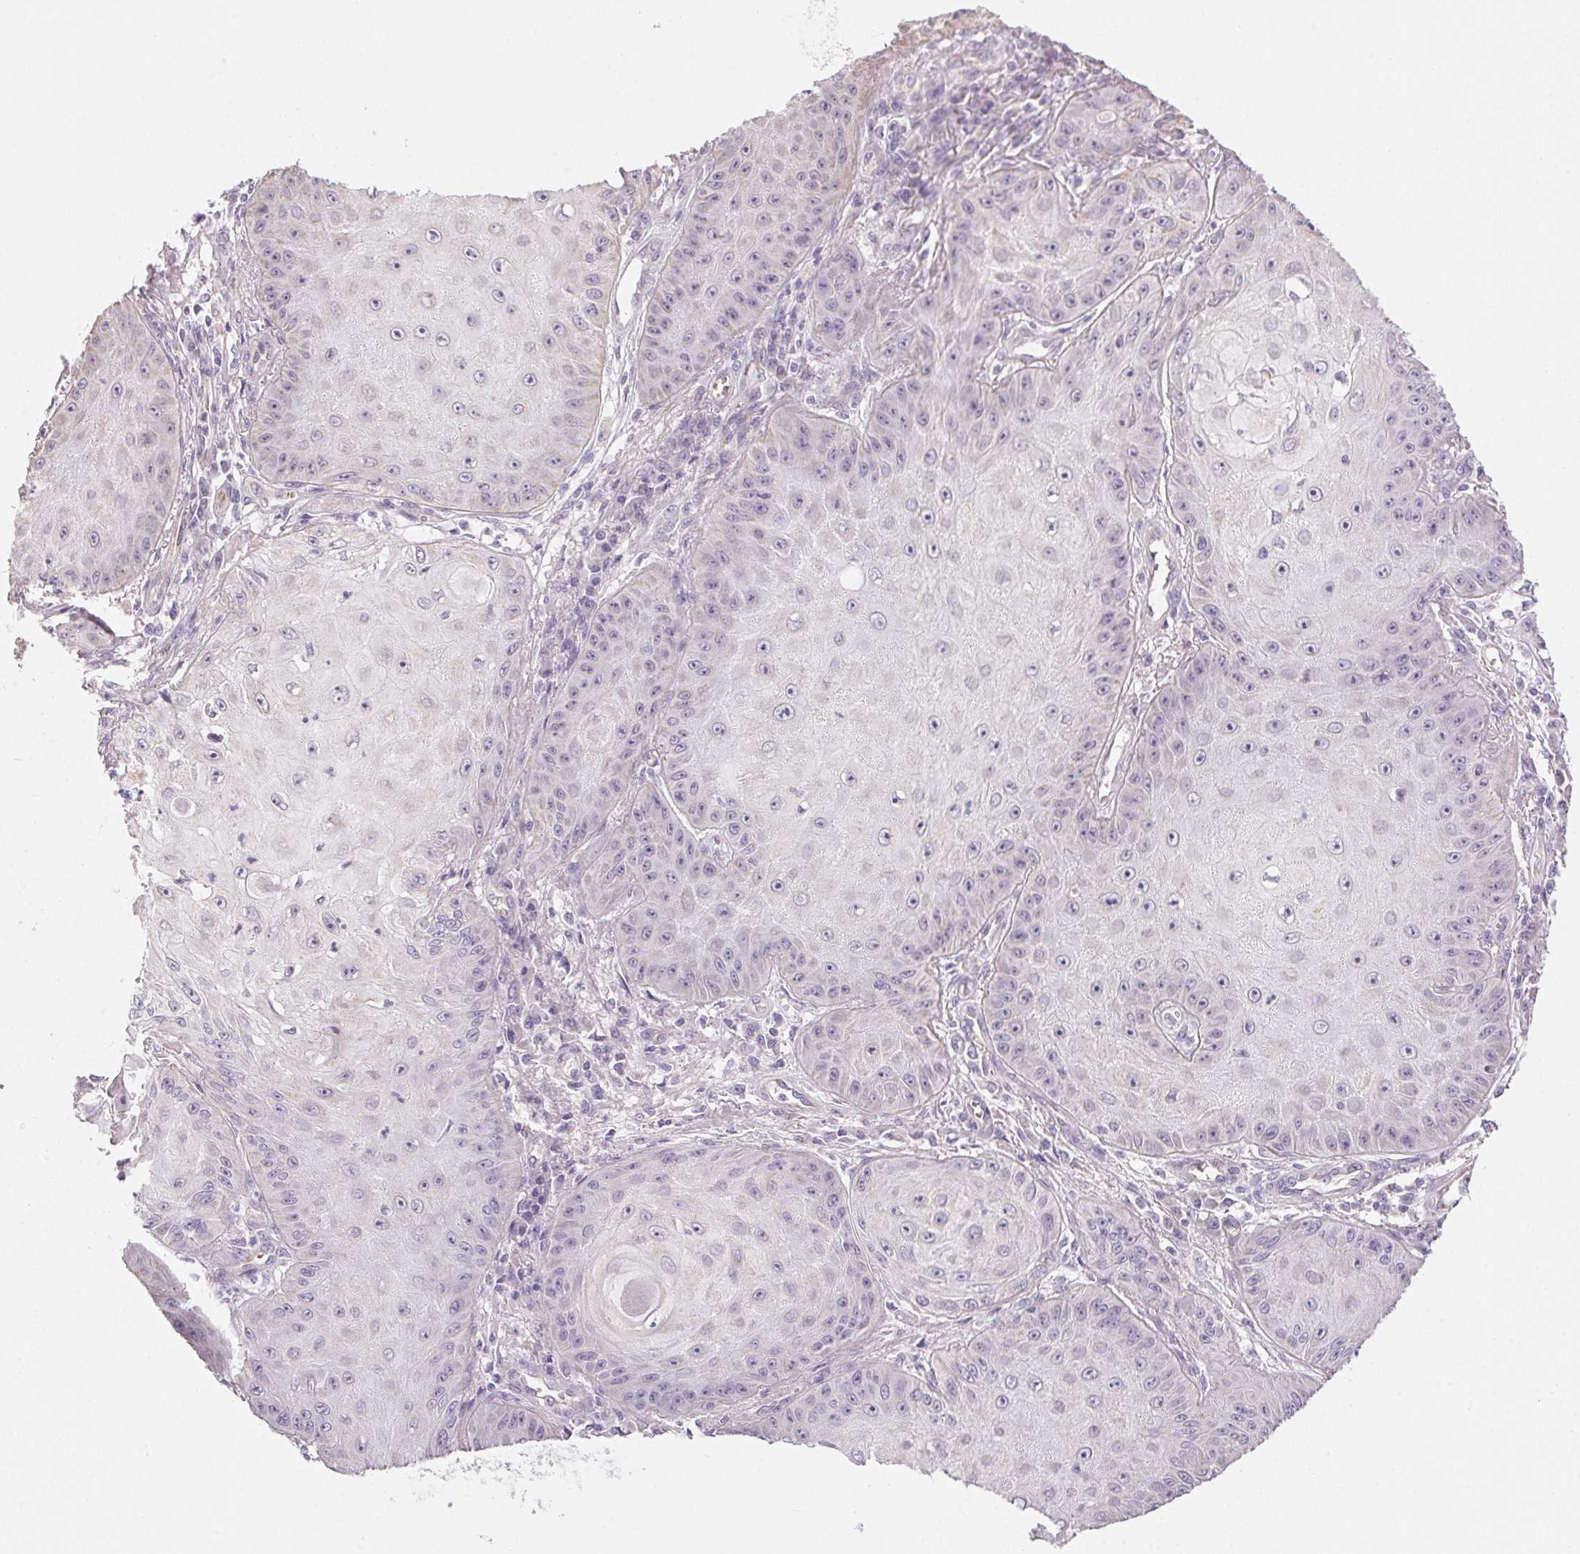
{"staining": {"intensity": "negative", "quantity": "none", "location": "none"}, "tissue": "skin cancer", "cell_type": "Tumor cells", "image_type": "cancer", "snomed": [{"axis": "morphology", "description": "Squamous cell carcinoma, NOS"}, {"axis": "topography", "description": "Skin"}], "caption": "A micrograph of squamous cell carcinoma (skin) stained for a protein exhibits no brown staining in tumor cells.", "gene": "SMYD1", "patient": {"sex": "male", "age": 70}}